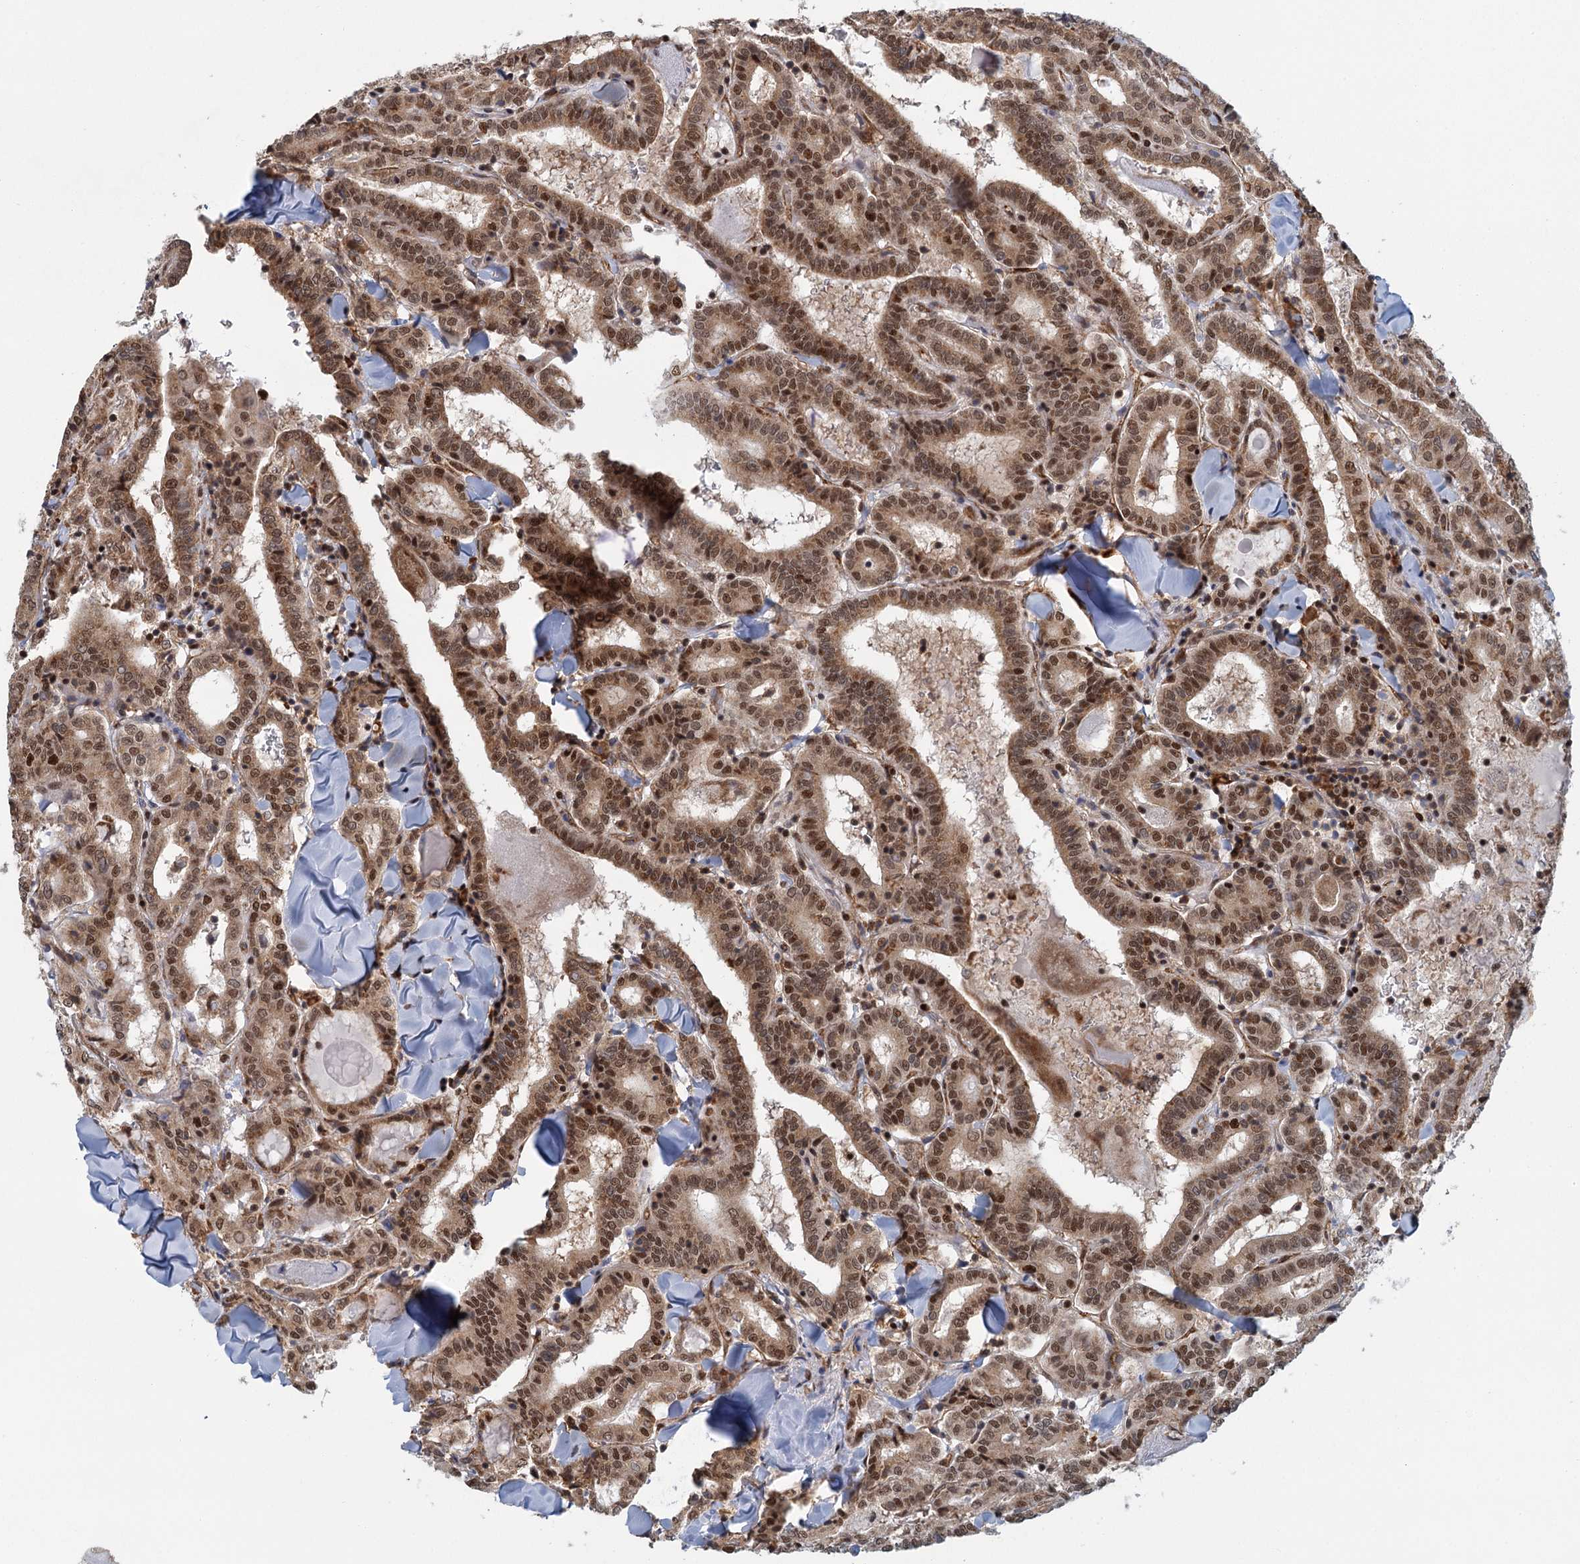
{"staining": {"intensity": "strong", "quantity": ">75%", "location": "nuclear"}, "tissue": "thyroid cancer", "cell_type": "Tumor cells", "image_type": "cancer", "snomed": [{"axis": "morphology", "description": "Papillary adenocarcinoma, NOS"}, {"axis": "topography", "description": "Thyroid gland"}], "caption": "Thyroid papillary adenocarcinoma was stained to show a protein in brown. There is high levels of strong nuclear expression in approximately >75% of tumor cells.", "gene": "GPATCH11", "patient": {"sex": "female", "age": 72}}